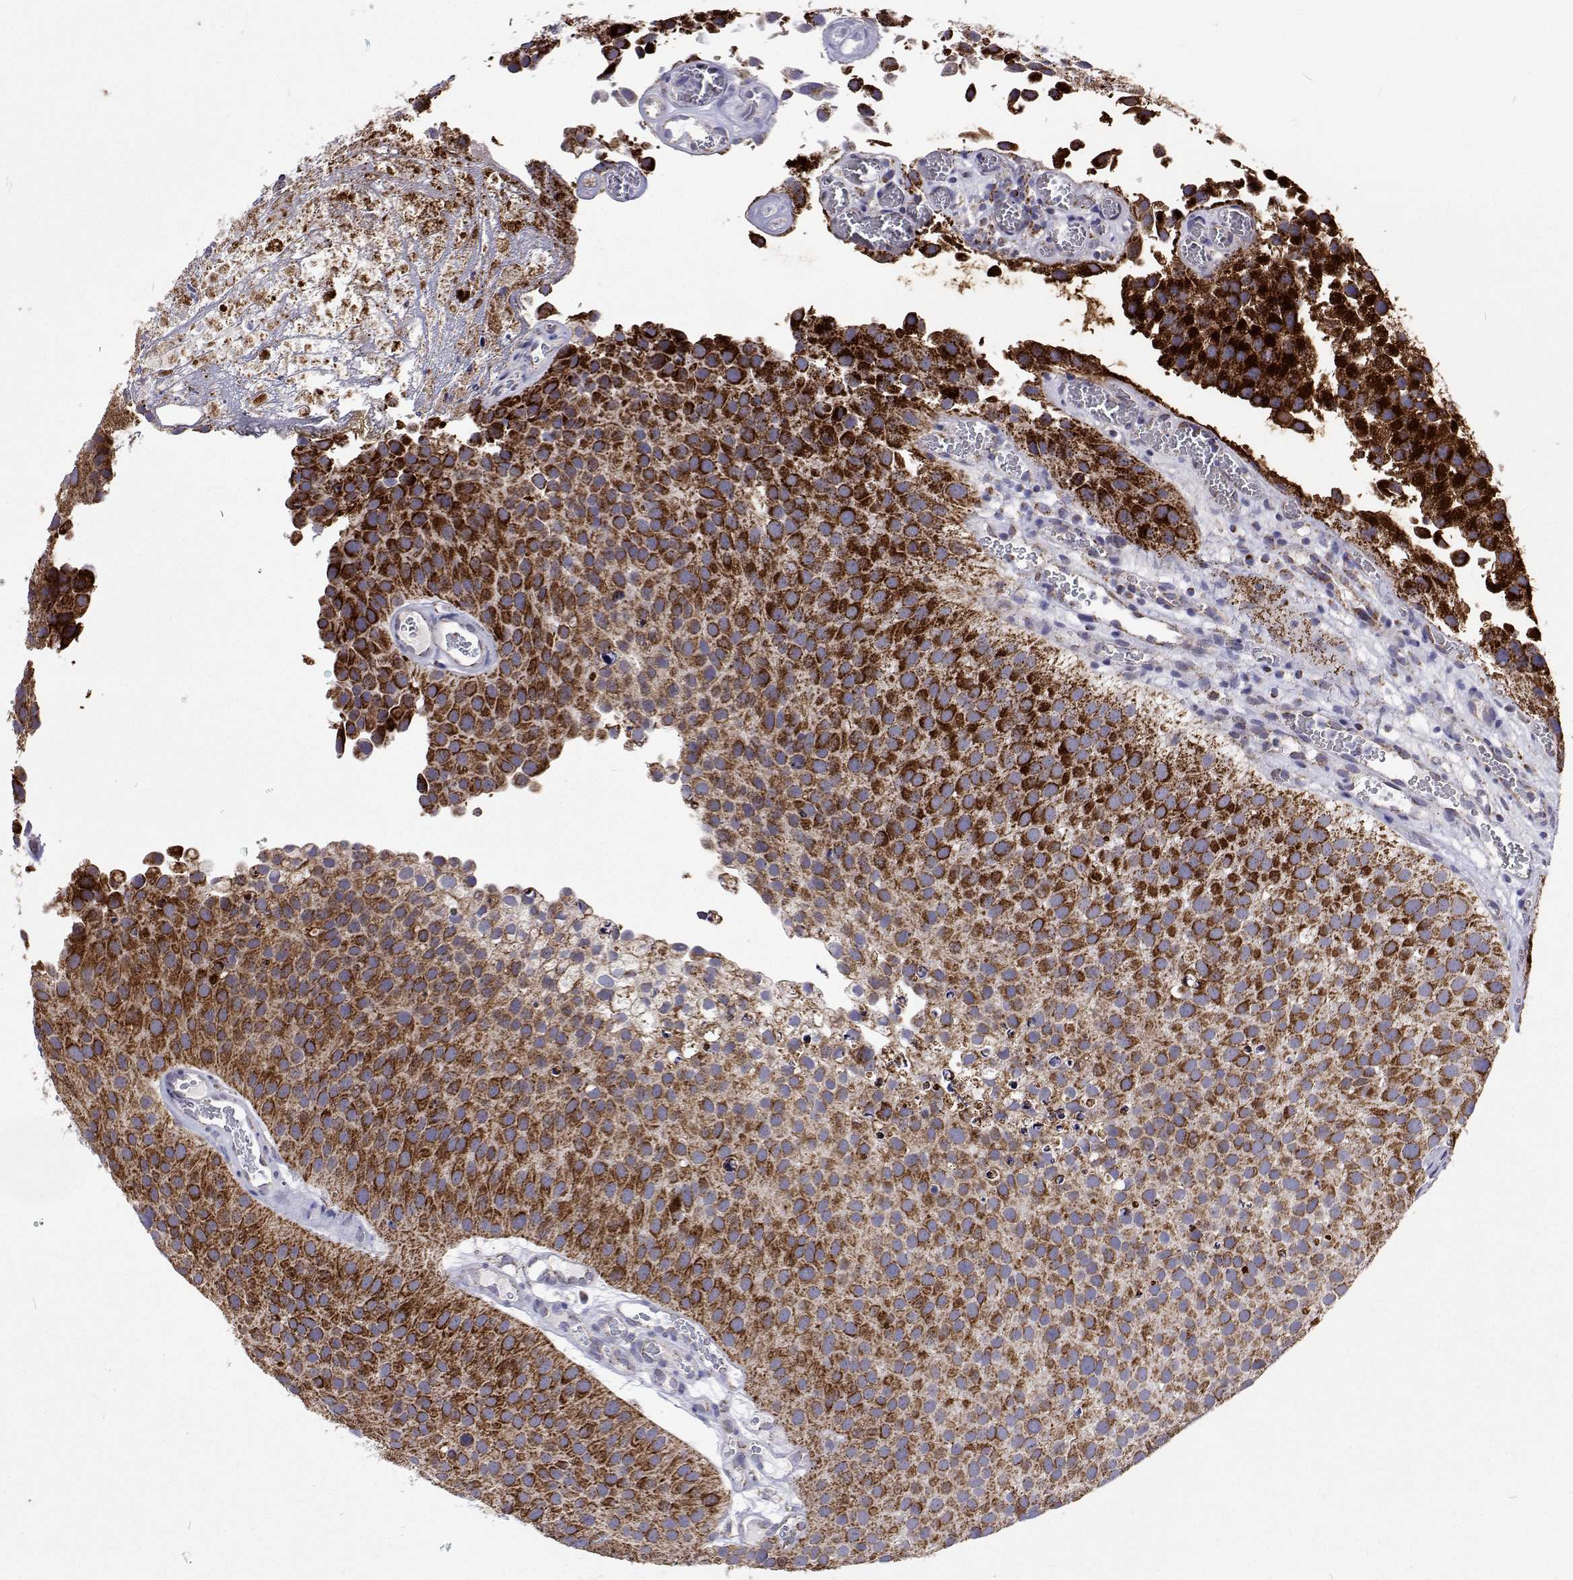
{"staining": {"intensity": "strong", "quantity": ">75%", "location": "cytoplasmic/membranous"}, "tissue": "urothelial cancer", "cell_type": "Tumor cells", "image_type": "cancer", "snomed": [{"axis": "morphology", "description": "Urothelial carcinoma, Low grade"}, {"axis": "topography", "description": "Urinary bladder"}], "caption": "Urothelial cancer stained with a protein marker reveals strong staining in tumor cells.", "gene": "MCCC2", "patient": {"sex": "female", "age": 69}}